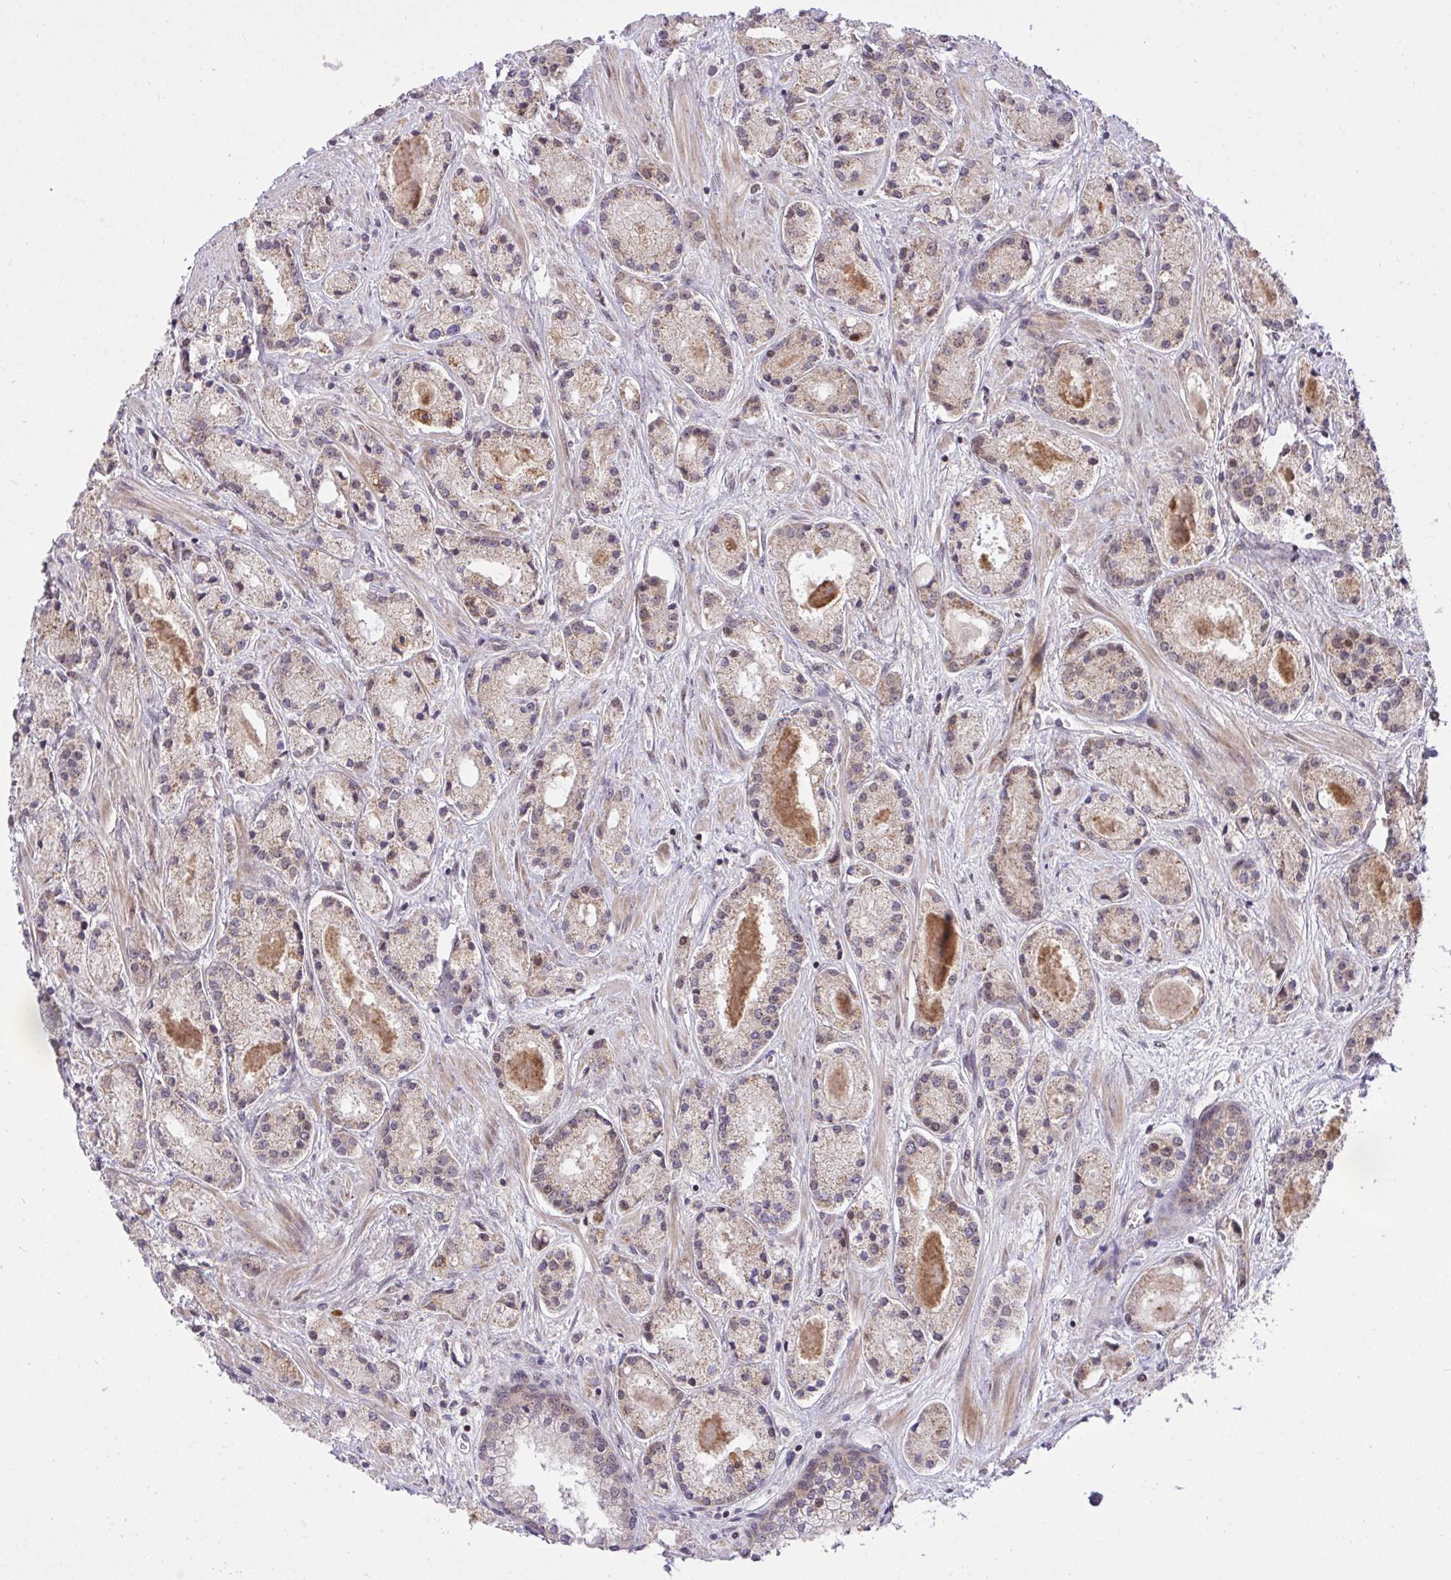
{"staining": {"intensity": "moderate", "quantity": "<25%", "location": "cytoplasmic/membranous"}, "tissue": "prostate cancer", "cell_type": "Tumor cells", "image_type": "cancer", "snomed": [{"axis": "morphology", "description": "Adenocarcinoma, High grade"}, {"axis": "topography", "description": "Prostate"}], "caption": "Prostate cancer tissue demonstrates moderate cytoplasmic/membranous expression in about <25% of tumor cells, visualized by immunohistochemistry. (DAB (3,3'-diaminobenzidine) IHC, brown staining for protein, blue staining for nuclei).", "gene": "ERI1", "patient": {"sex": "male", "age": 67}}